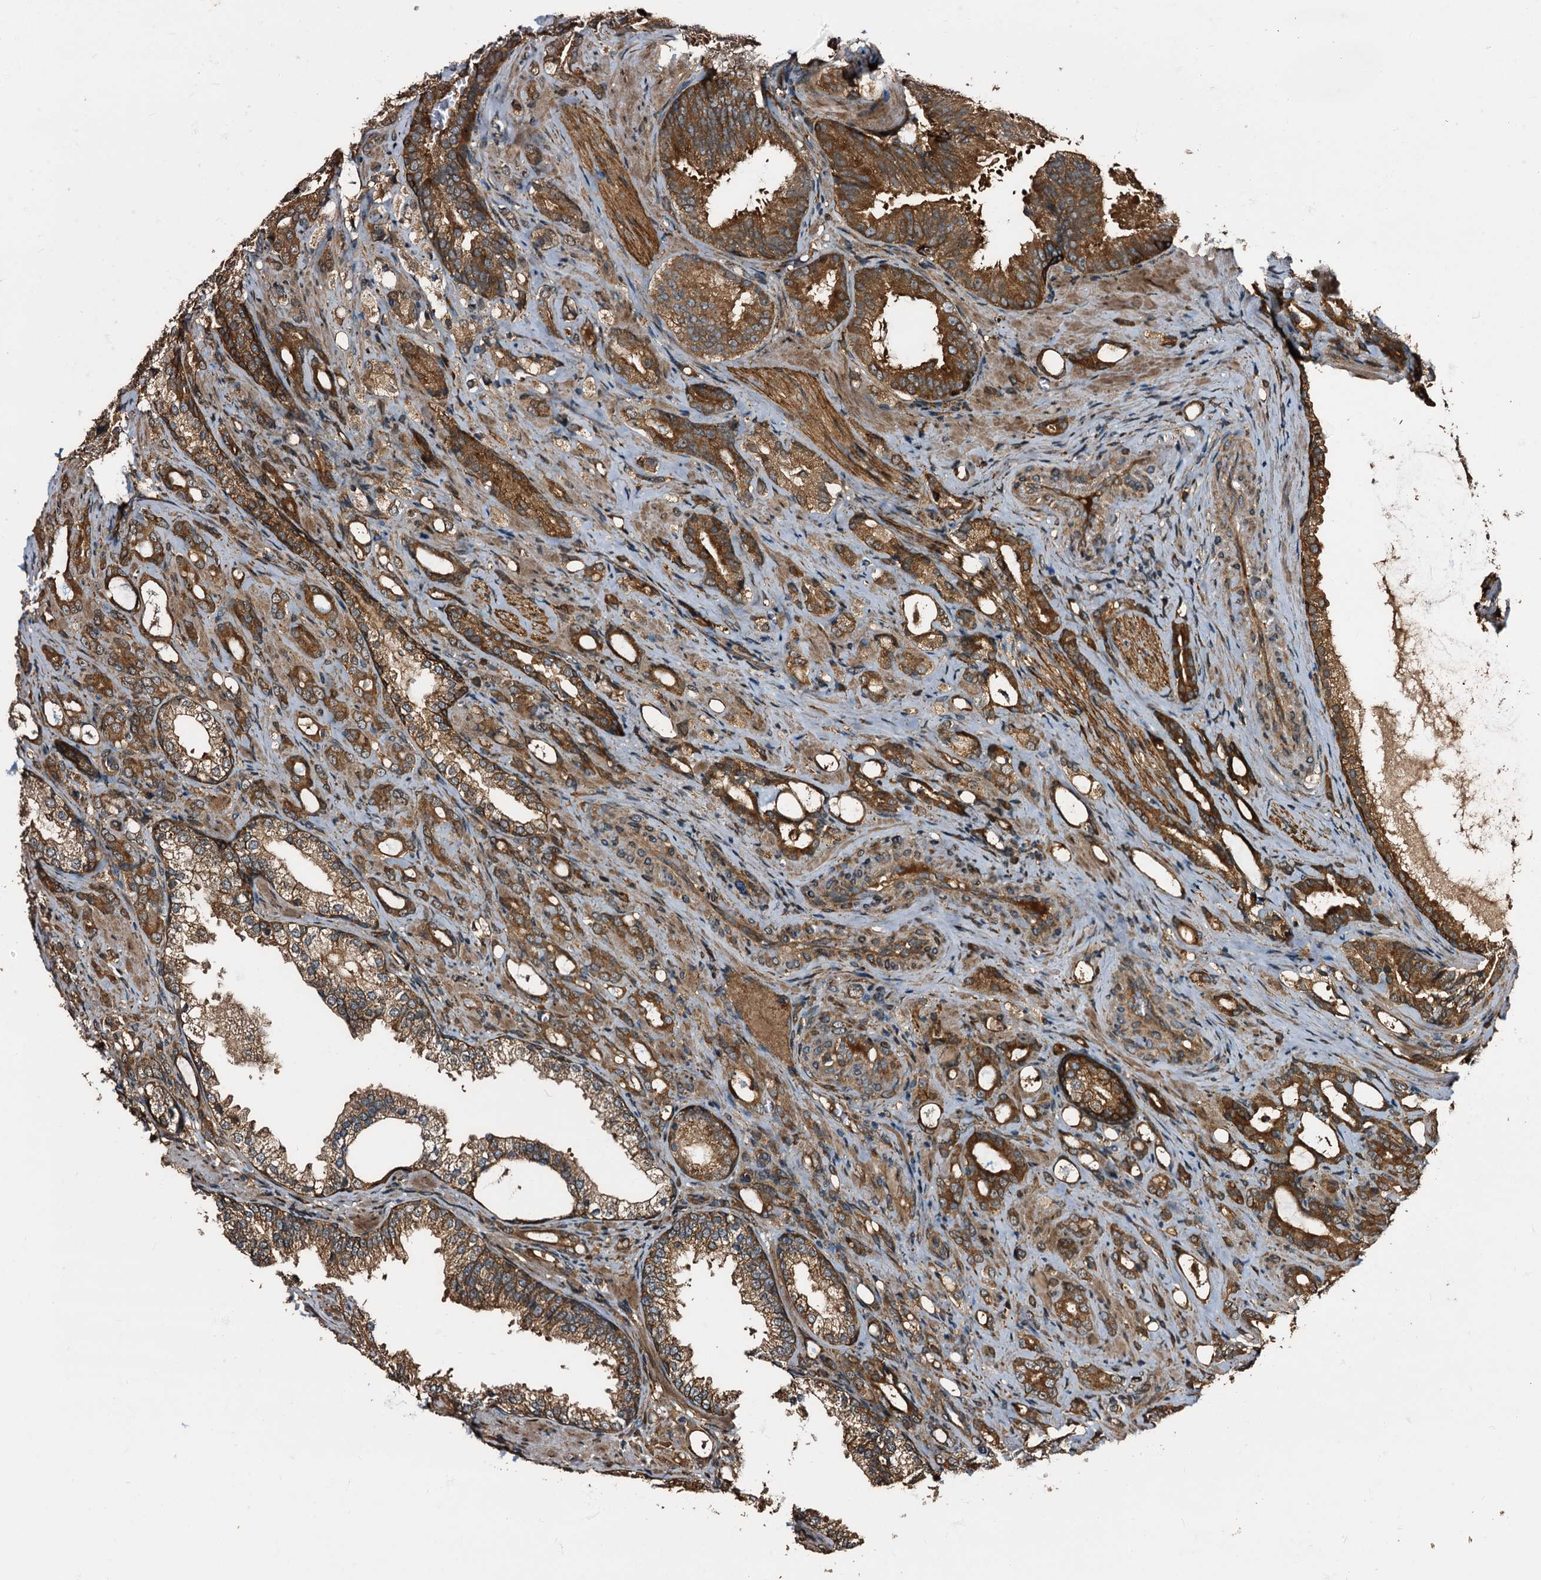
{"staining": {"intensity": "moderate", "quantity": ">75%", "location": "cytoplasmic/membranous"}, "tissue": "prostate cancer", "cell_type": "Tumor cells", "image_type": "cancer", "snomed": [{"axis": "morphology", "description": "Adenocarcinoma, High grade"}, {"axis": "topography", "description": "Prostate"}], "caption": "This is a micrograph of IHC staining of prostate adenocarcinoma (high-grade), which shows moderate staining in the cytoplasmic/membranous of tumor cells.", "gene": "PEX5", "patient": {"sex": "male", "age": 72}}